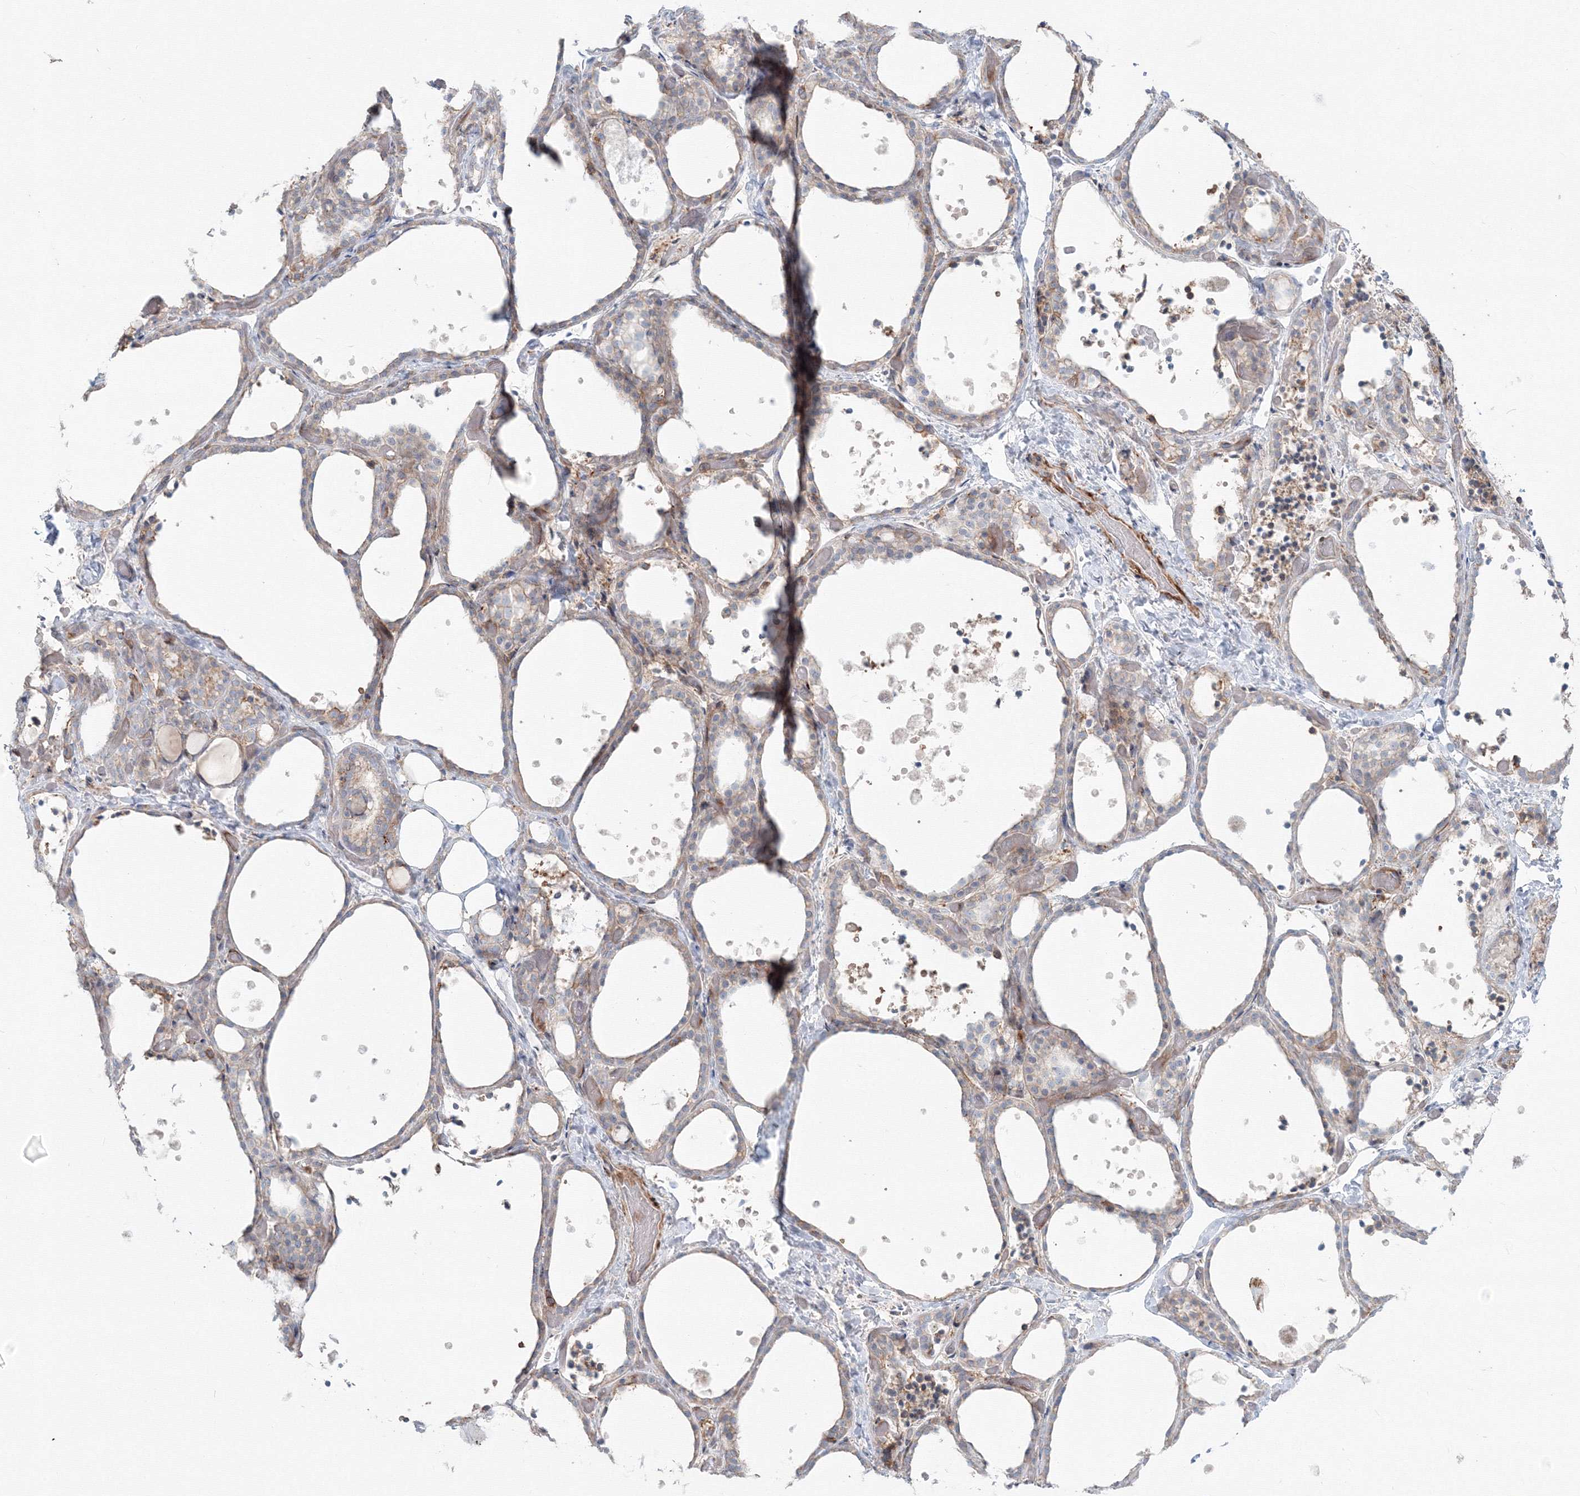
{"staining": {"intensity": "moderate", "quantity": "<25%", "location": "cytoplasmic/membranous"}, "tissue": "thyroid gland", "cell_type": "Glandular cells", "image_type": "normal", "snomed": [{"axis": "morphology", "description": "Normal tissue, NOS"}, {"axis": "topography", "description": "Thyroid gland"}], "caption": "Moderate cytoplasmic/membranous staining is identified in approximately <25% of glandular cells in unremarkable thyroid gland. The staining was performed using DAB to visualize the protein expression in brown, while the nuclei were stained in blue with hematoxylin (Magnification: 20x).", "gene": "SH3PXD2A", "patient": {"sex": "female", "age": 44}}